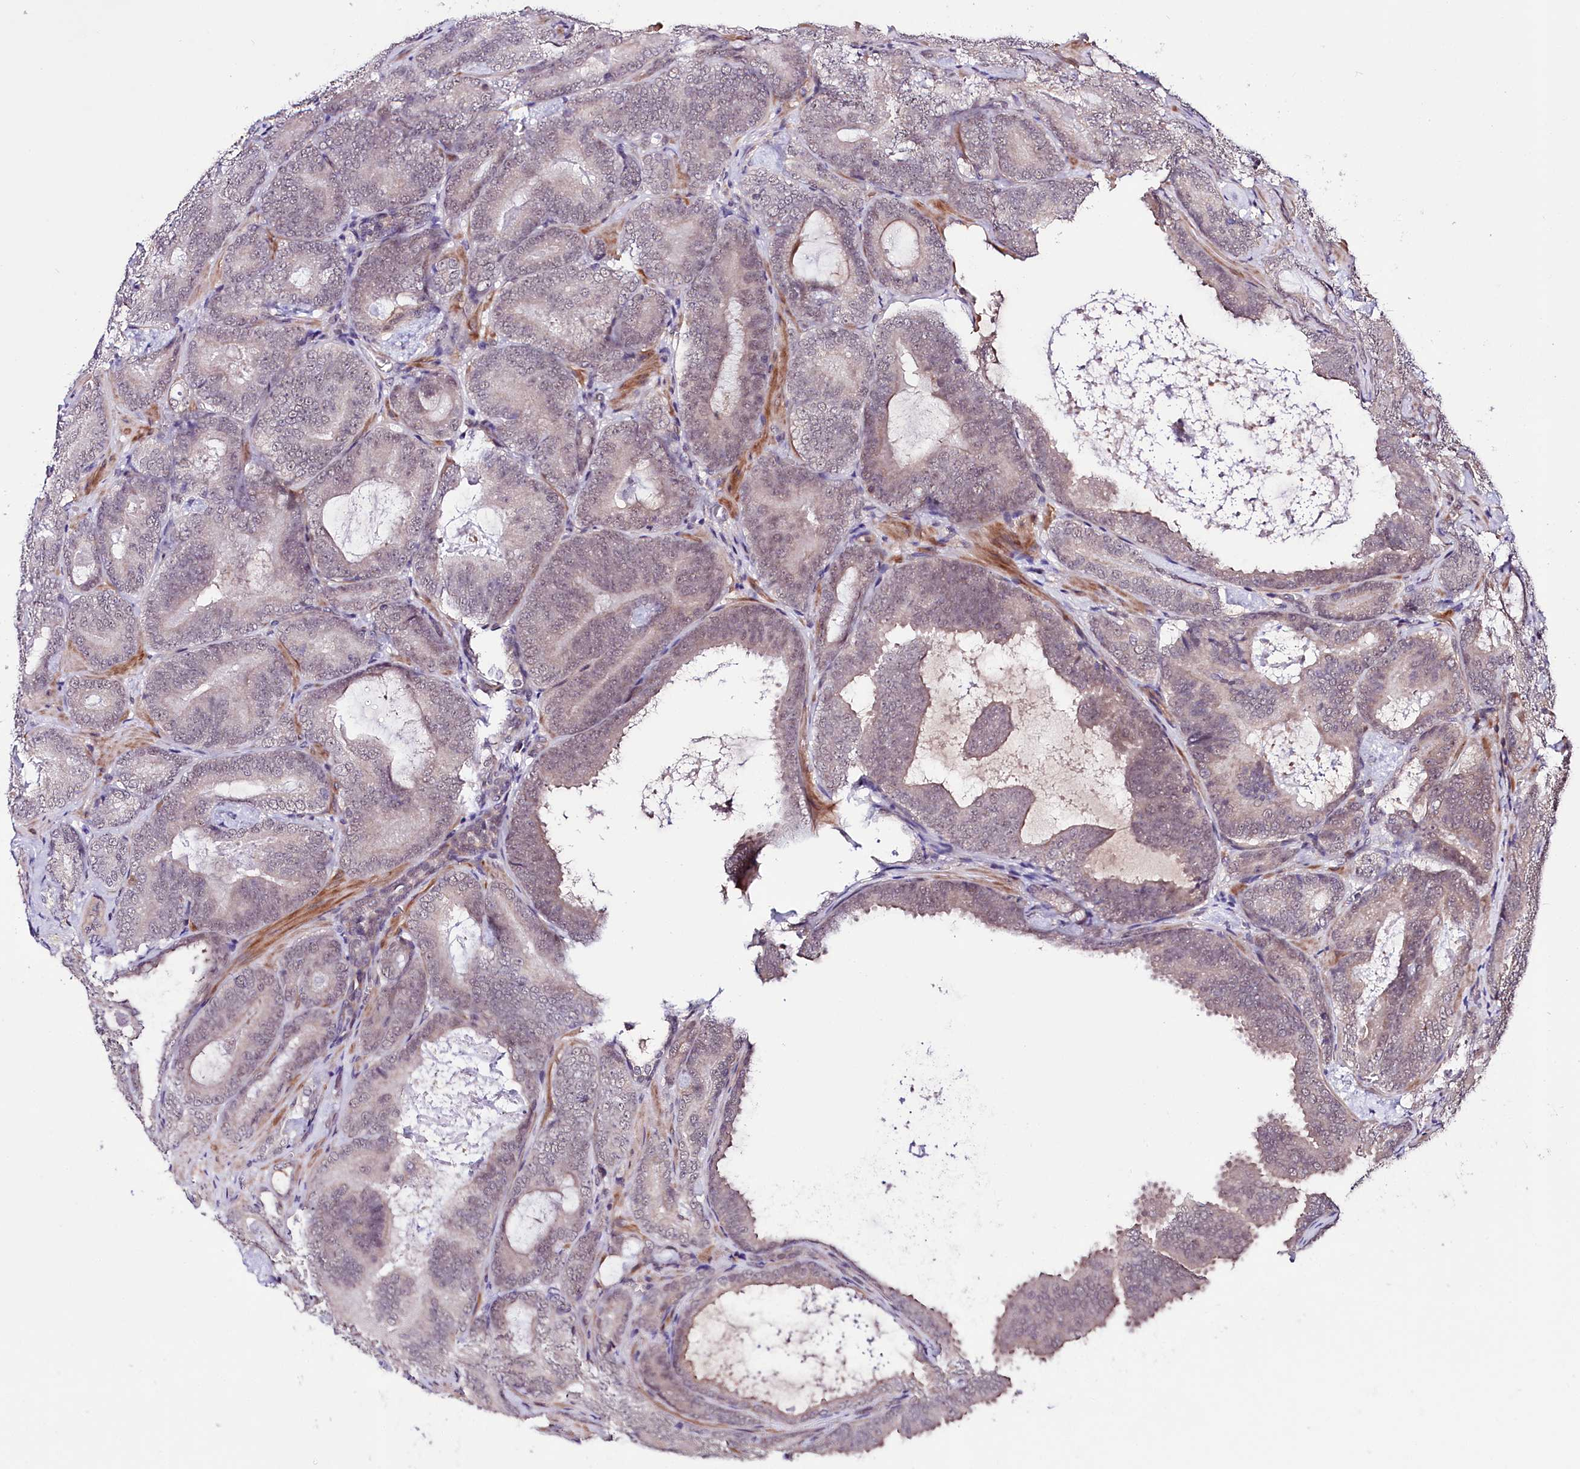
{"staining": {"intensity": "negative", "quantity": "none", "location": "none"}, "tissue": "prostate cancer", "cell_type": "Tumor cells", "image_type": "cancer", "snomed": [{"axis": "morphology", "description": "Adenocarcinoma, Low grade"}, {"axis": "topography", "description": "Prostate"}], "caption": "A histopathology image of prostate cancer stained for a protein displays no brown staining in tumor cells.", "gene": "TAFAZZIN", "patient": {"sex": "male", "age": 60}}